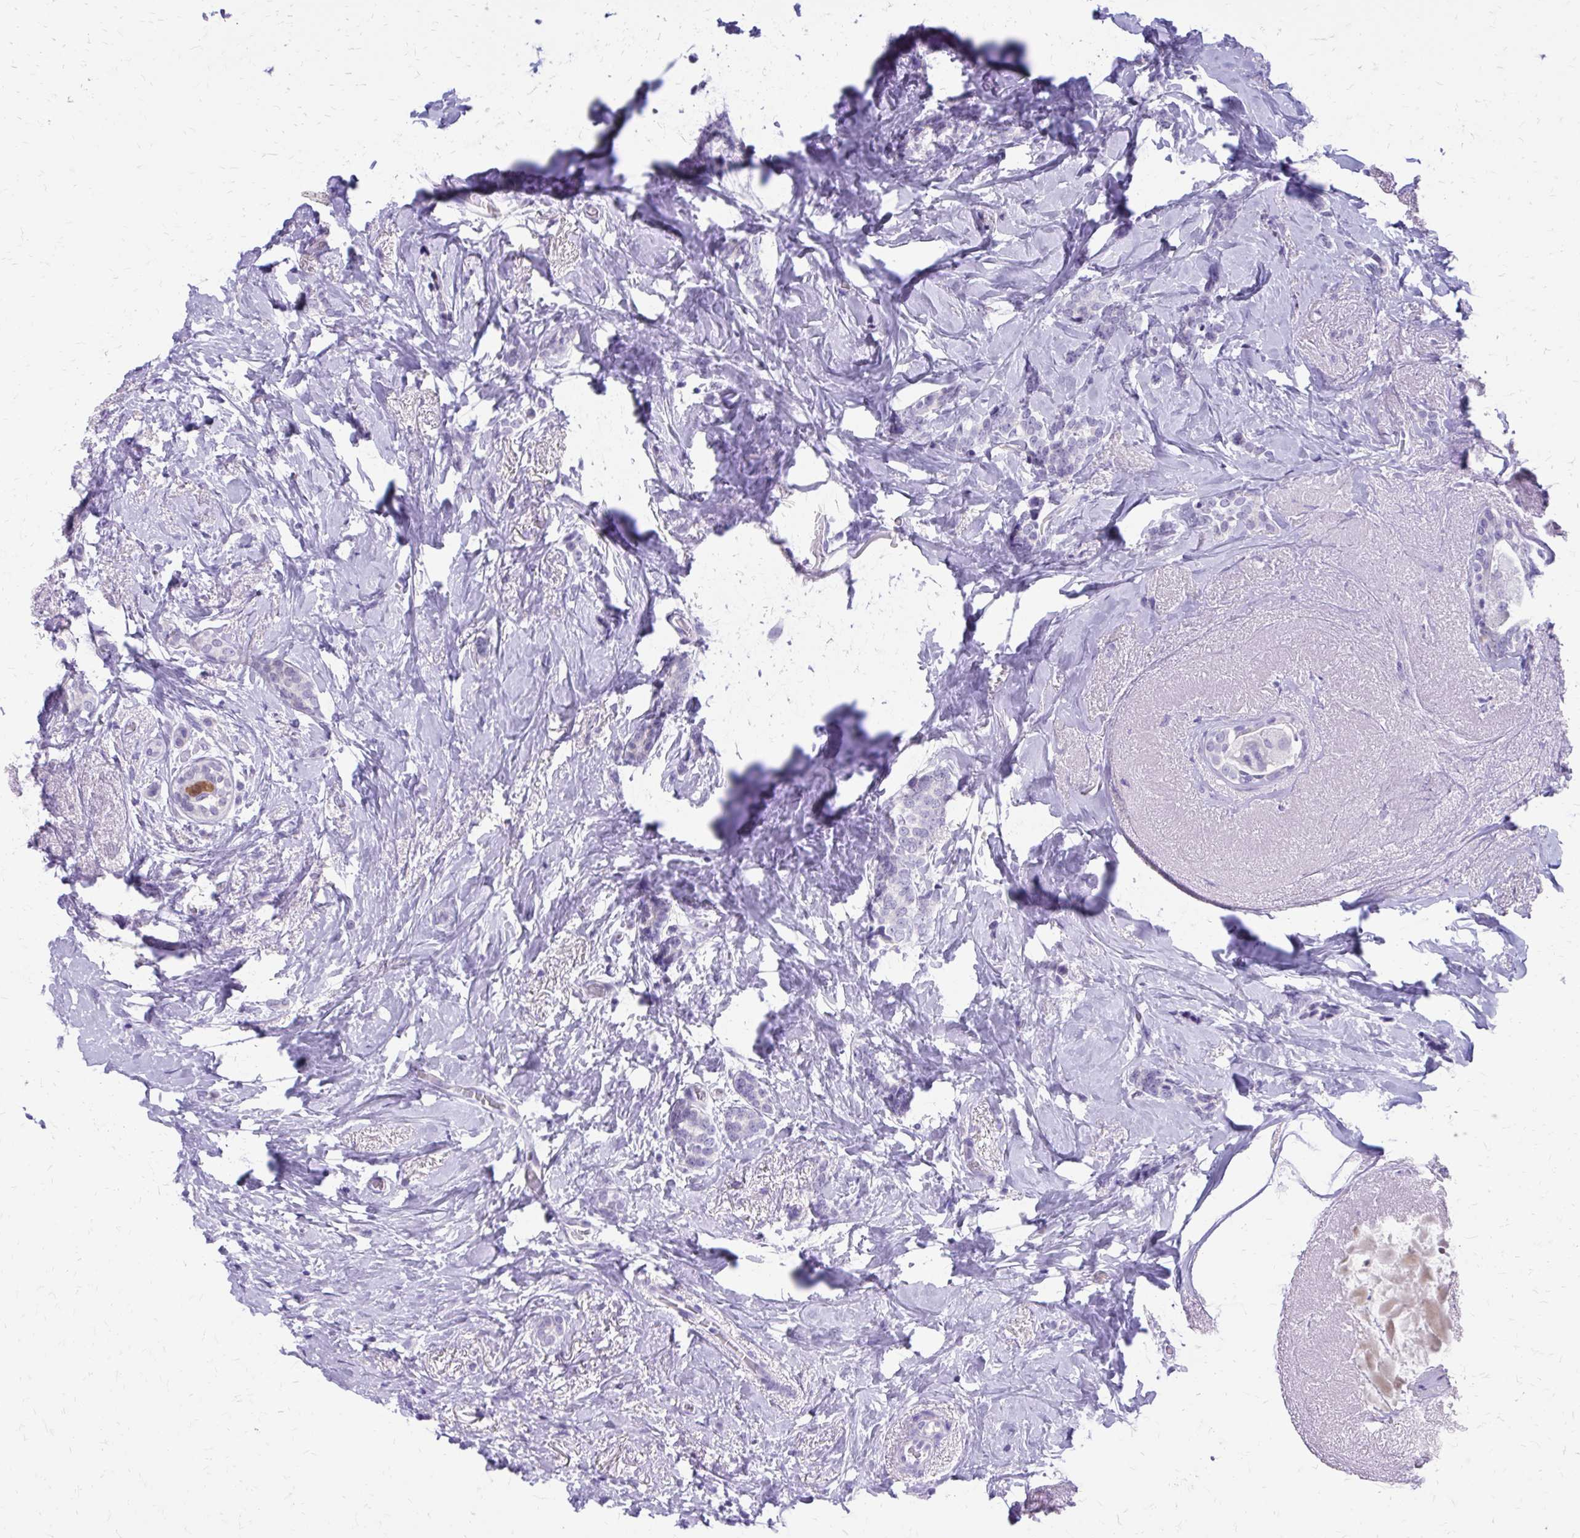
{"staining": {"intensity": "negative", "quantity": "none", "location": "none"}, "tissue": "breast cancer", "cell_type": "Tumor cells", "image_type": "cancer", "snomed": [{"axis": "morphology", "description": "Normal tissue, NOS"}, {"axis": "morphology", "description": "Duct carcinoma"}, {"axis": "topography", "description": "Breast"}], "caption": "Protein analysis of infiltrating ductal carcinoma (breast) shows no significant staining in tumor cells. (DAB (3,3'-diaminobenzidine) immunohistochemistry (IHC) visualized using brightfield microscopy, high magnification).", "gene": "LCN15", "patient": {"sex": "female", "age": 77}}